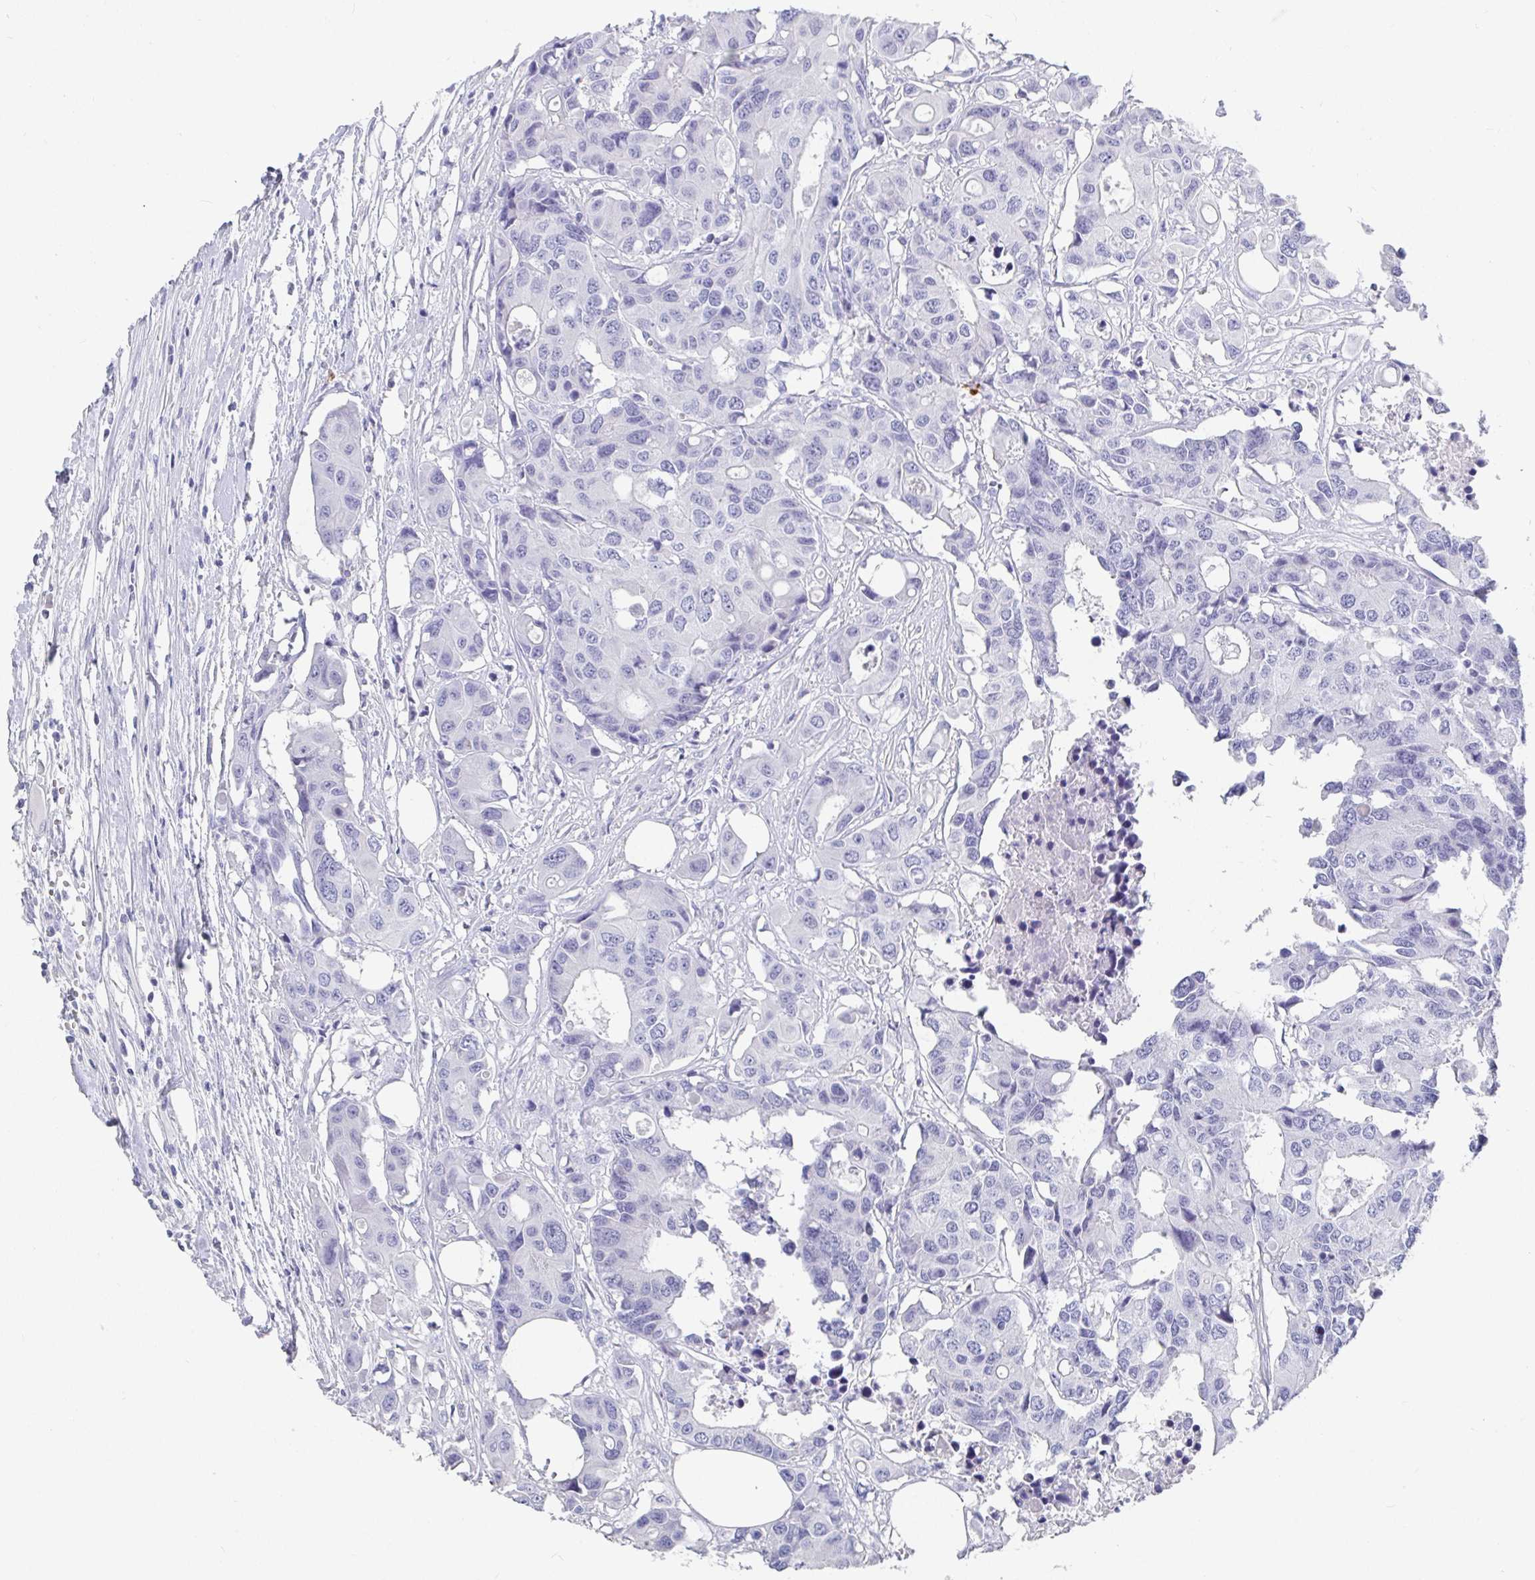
{"staining": {"intensity": "negative", "quantity": "none", "location": "none"}, "tissue": "colorectal cancer", "cell_type": "Tumor cells", "image_type": "cancer", "snomed": [{"axis": "morphology", "description": "Adenocarcinoma, NOS"}, {"axis": "topography", "description": "Colon"}], "caption": "Tumor cells are negative for protein expression in human colorectal cancer (adenocarcinoma). Brightfield microscopy of IHC stained with DAB (3,3'-diaminobenzidine) (brown) and hematoxylin (blue), captured at high magnification.", "gene": "GRIA1", "patient": {"sex": "male", "age": 77}}